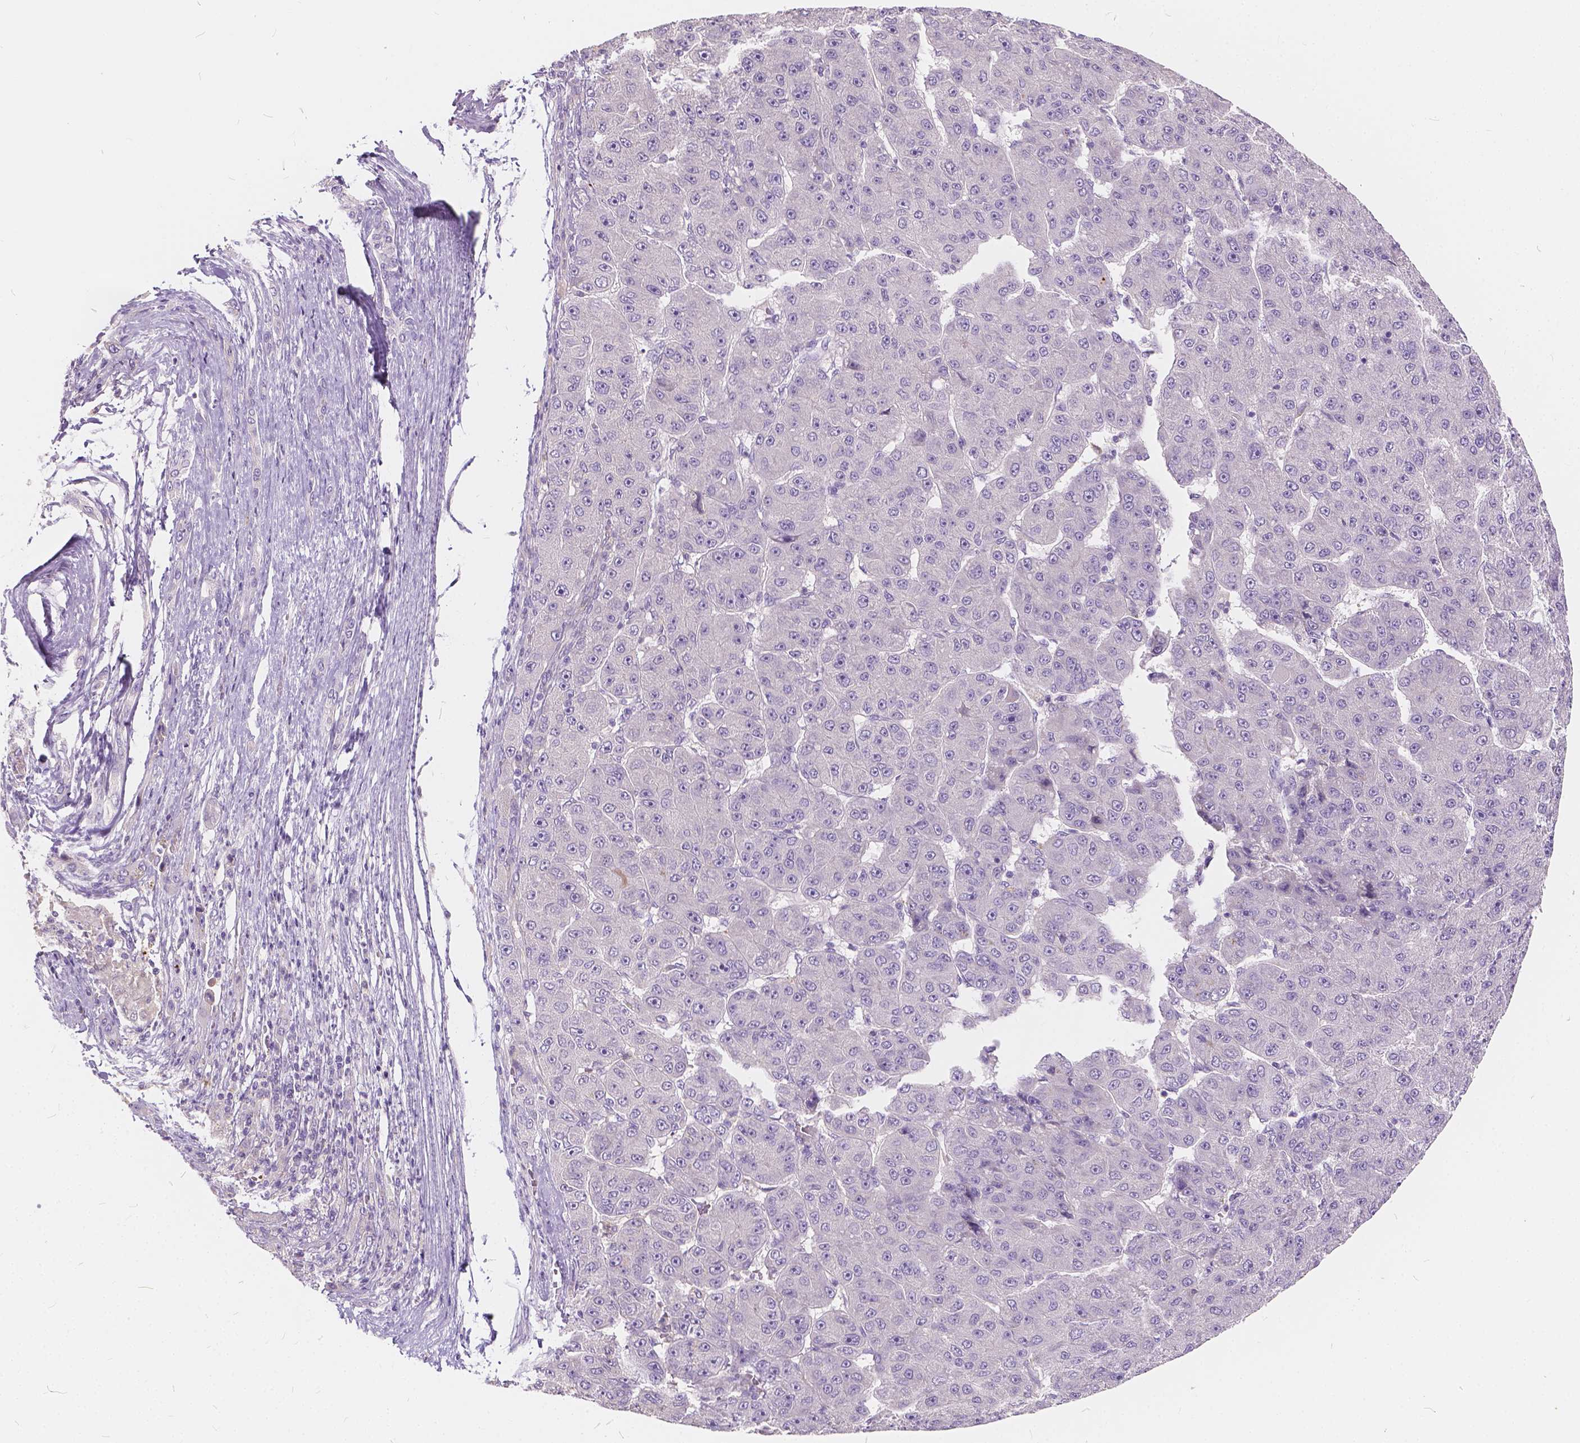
{"staining": {"intensity": "negative", "quantity": "none", "location": "none"}, "tissue": "liver cancer", "cell_type": "Tumor cells", "image_type": "cancer", "snomed": [{"axis": "morphology", "description": "Carcinoma, Hepatocellular, NOS"}, {"axis": "topography", "description": "Liver"}], "caption": "Immunohistochemical staining of human liver cancer (hepatocellular carcinoma) demonstrates no significant expression in tumor cells.", "gene": "KIAA0513", "patient": {"sex": "male", "age": 67}}